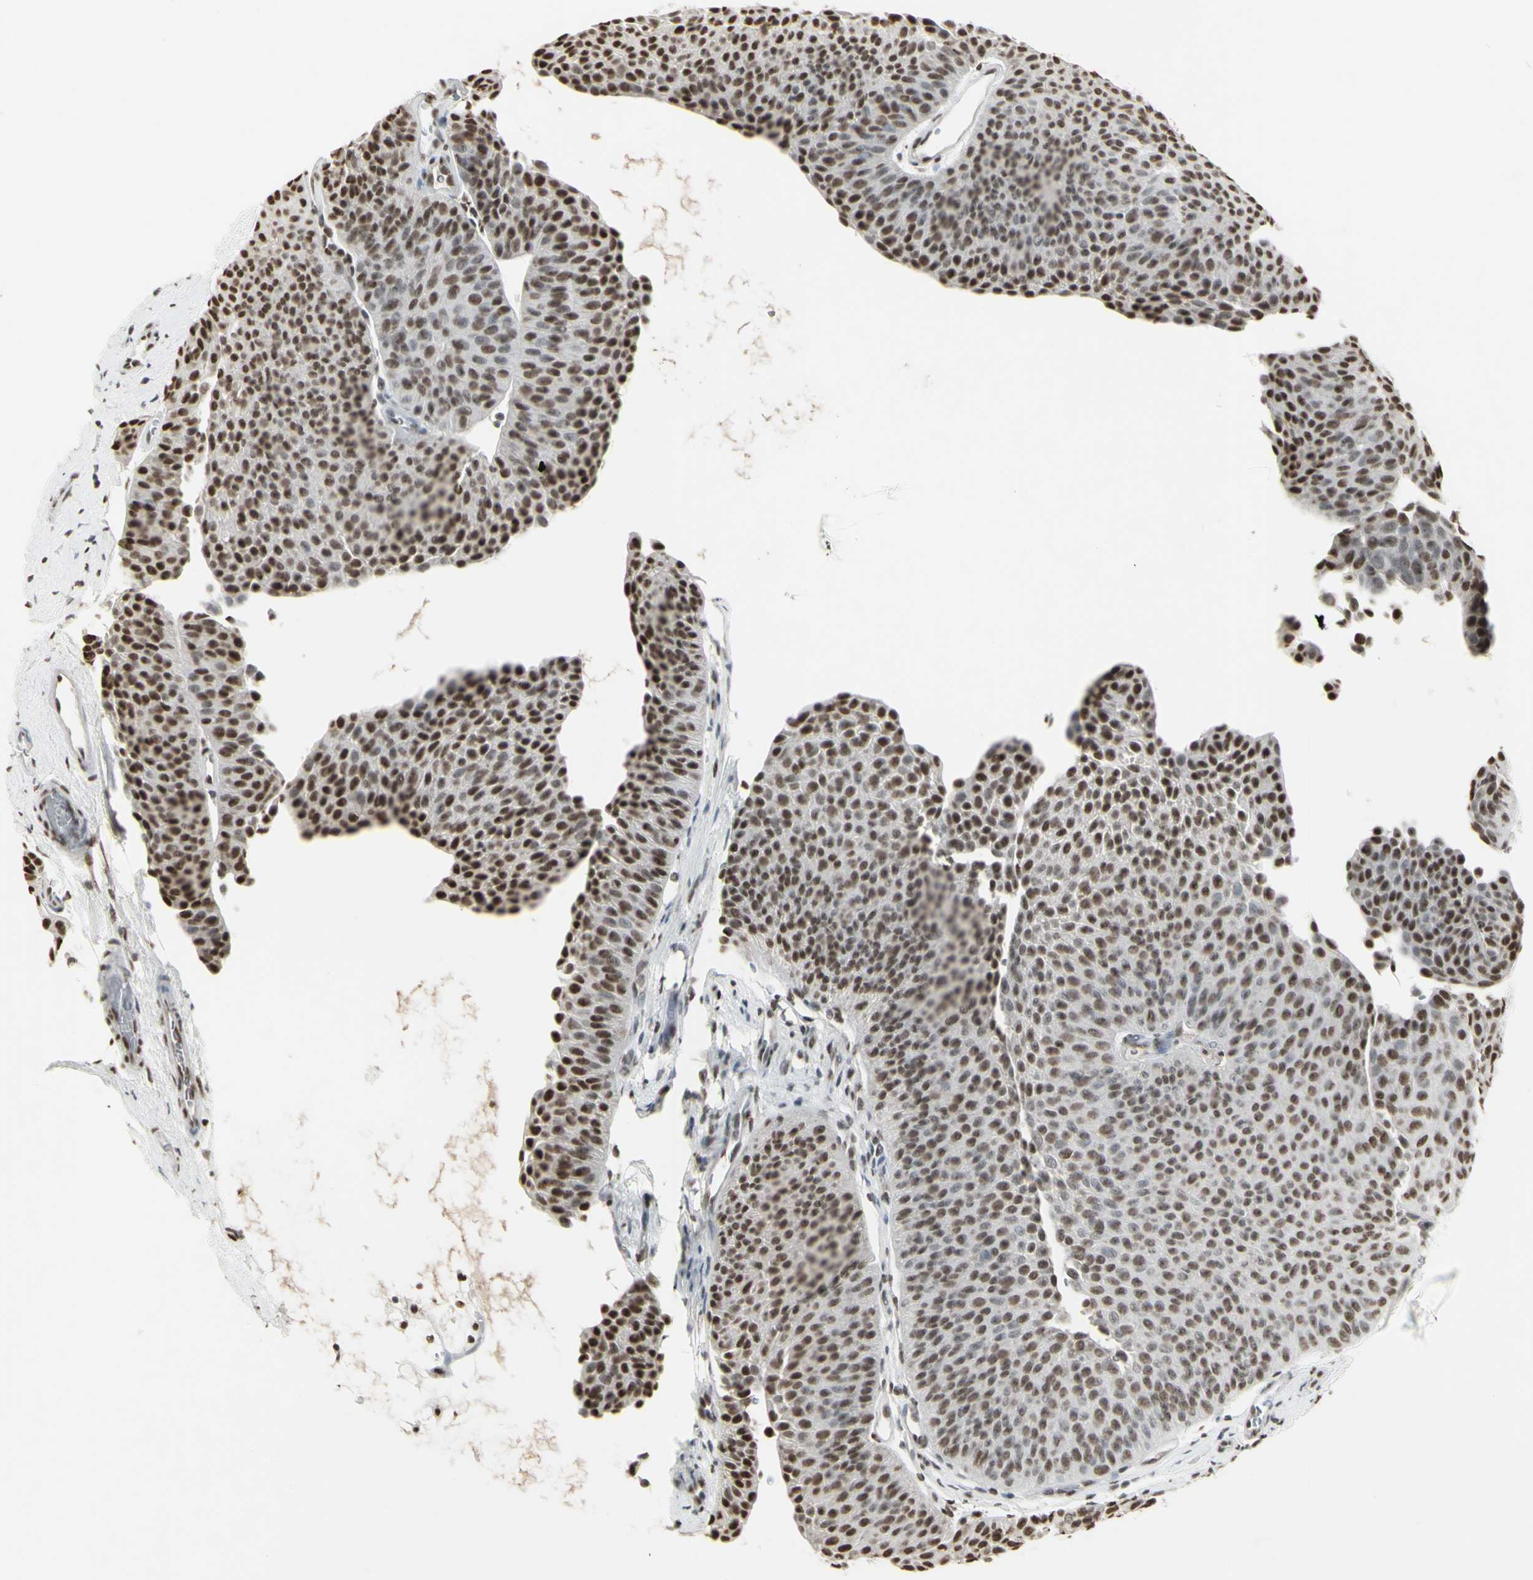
{"staining": {"intensity": "strong", "quantity": ">75%", "location": "nuclear"}, "tissue": "urothelial cancer", "cell_type": "Tumor cells", "image_type": "cancer", "snomed": [{"axis": "morphology", "description": "Urothelial carcinoma, Low grade"}, {"axis": "topography", "description": "Urinary bladder"}], "caption": "IHC (DAB) staining of human low-grade urothelial carcinoma reveals strong nuclear protein staining in about >75% of tumor cells.", "gene": "TRIM28", "patient": {"sex": "female", "age": 60}}